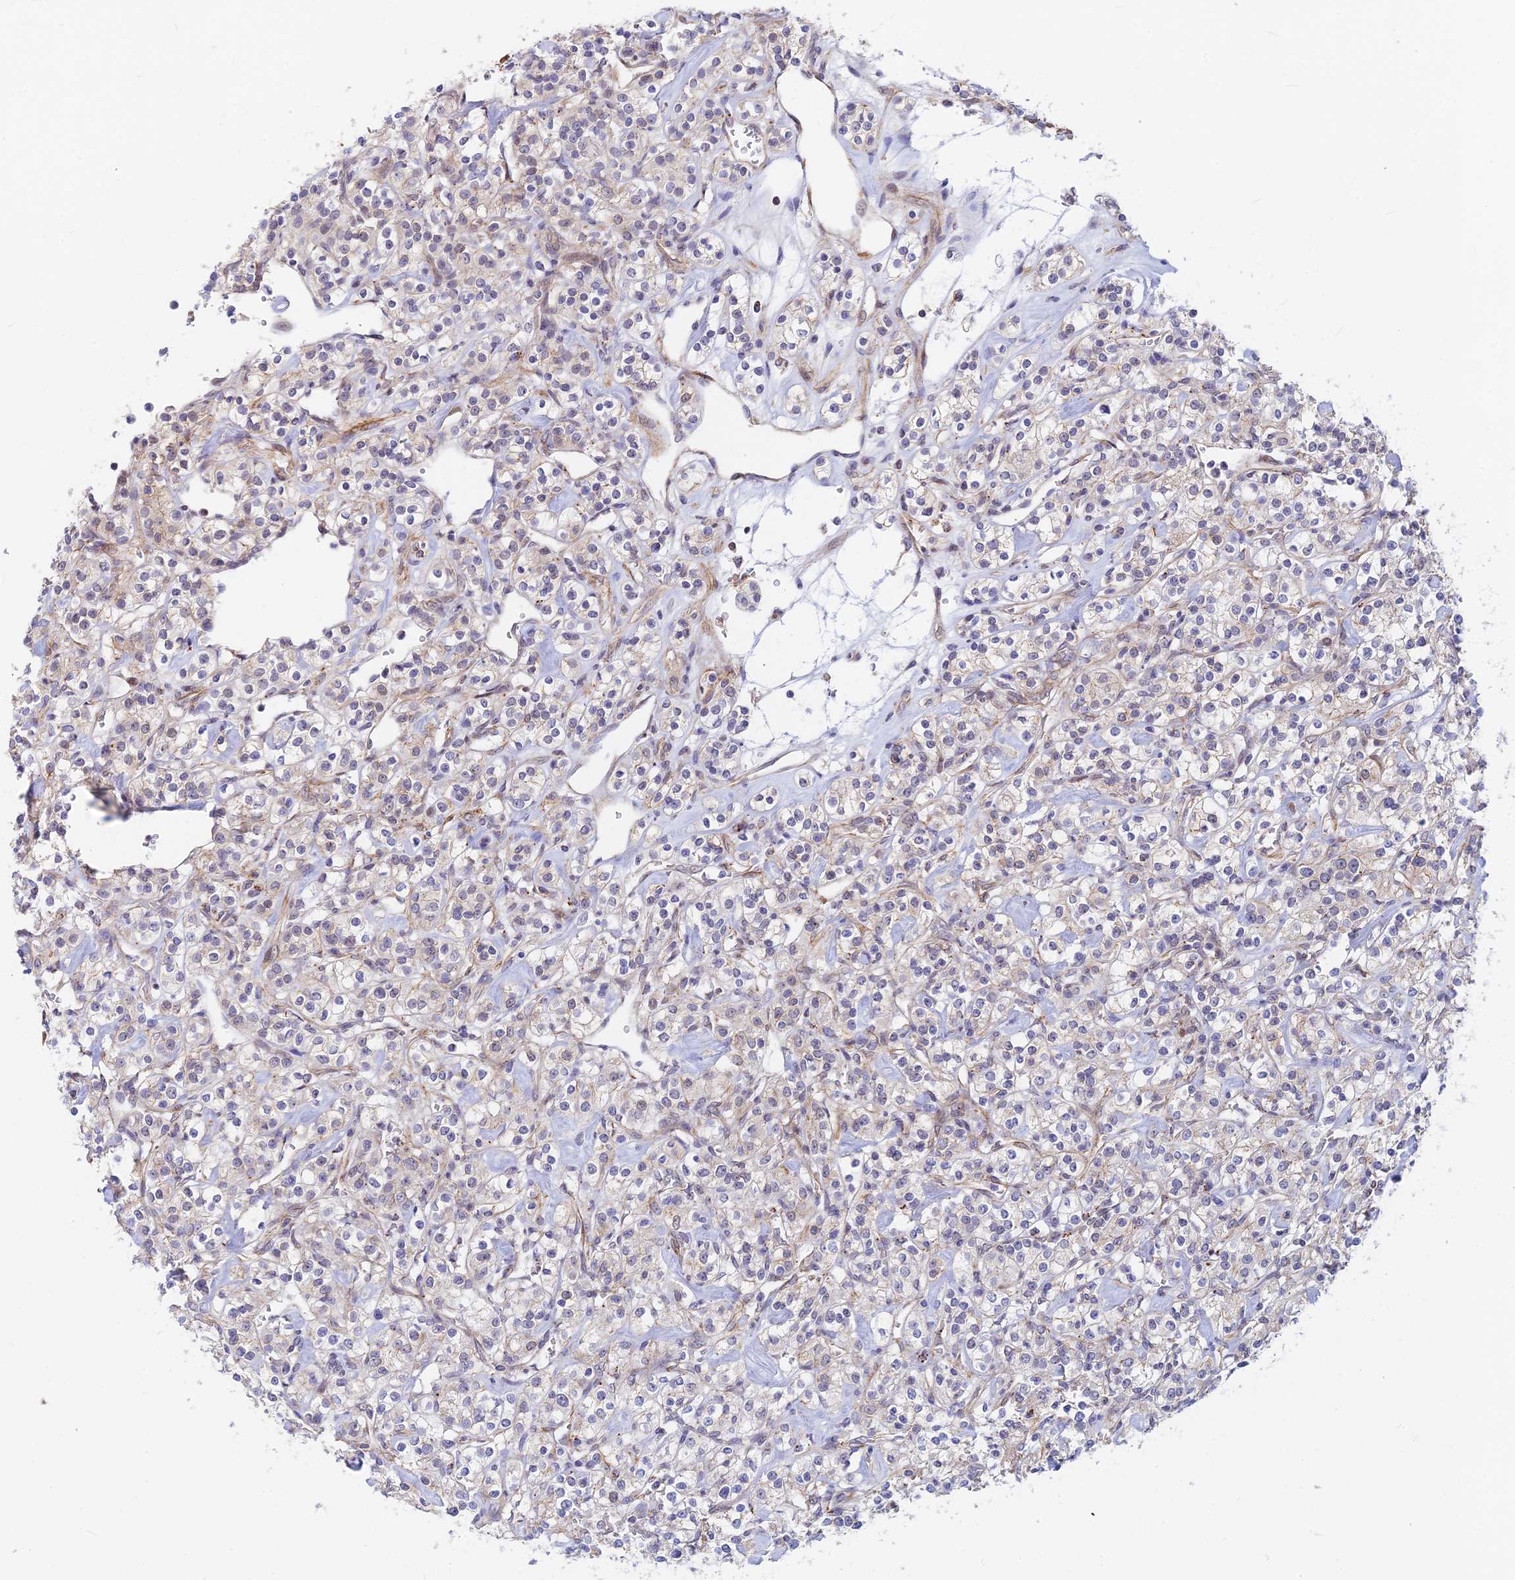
{"staining": {"intensity": "negative", "quantity": "none", "location": "none"}, "tissue": "renal cancer", "cell_type": "Tumor cells", "image_type": "cancer", "snomed": [{"axis": "morphology", "description": "Adenocarcinoma, NOS"}, {"axis": "topography", "description": "Kidney"}], "caption": "Immunohistochemical staining of renal cancer exhibits no significant staining in tumor cells. (Brightfield microscopy of DAB (3,3'-diaminobenzidine) IHC at high magnification).", "gene": "VSTM2L", "patient": {"sex": "male", "age": 77}}